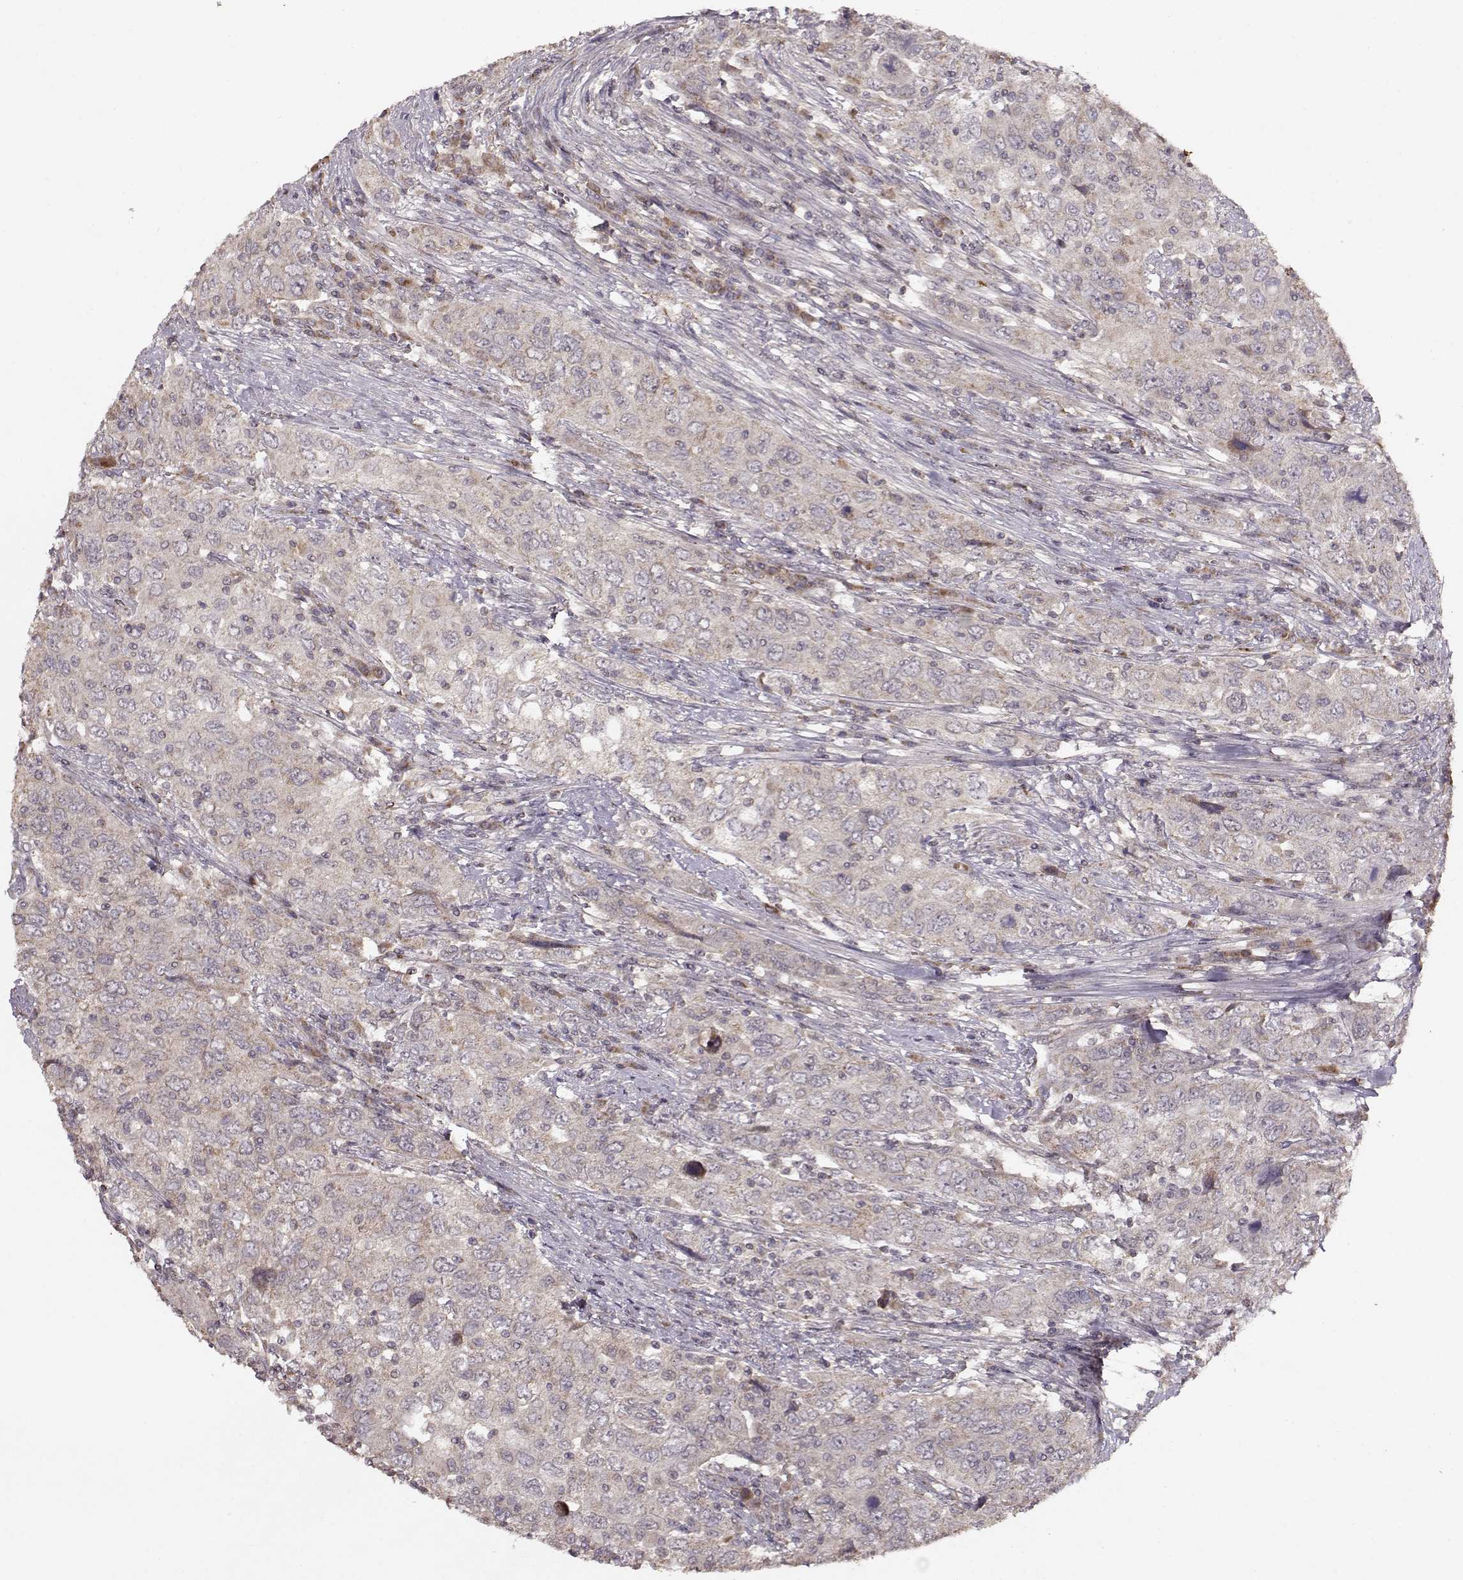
{"staining": {"intensity": "weak", "quantity": "25%-75%", "location": "cytoplasmic/membranous"}, "tissue": "urothelial cancer", "cell_type": "Tumor cells", "image_type": "cancer", "snomed": [{"axis": "morphology", "description": "Urothelial carcinoma, High grade"}, {"axis": "topography", "description": "Urinary bladder"}], "caption": "Brown immunohistochemical staining in human urothelial cancer exhibits weak cytoplasmic/membranous staining in approximately 25%-75% of tumor cells.", "gene": "CMTM3", "patient": {"sex": "male", "age": 76}}